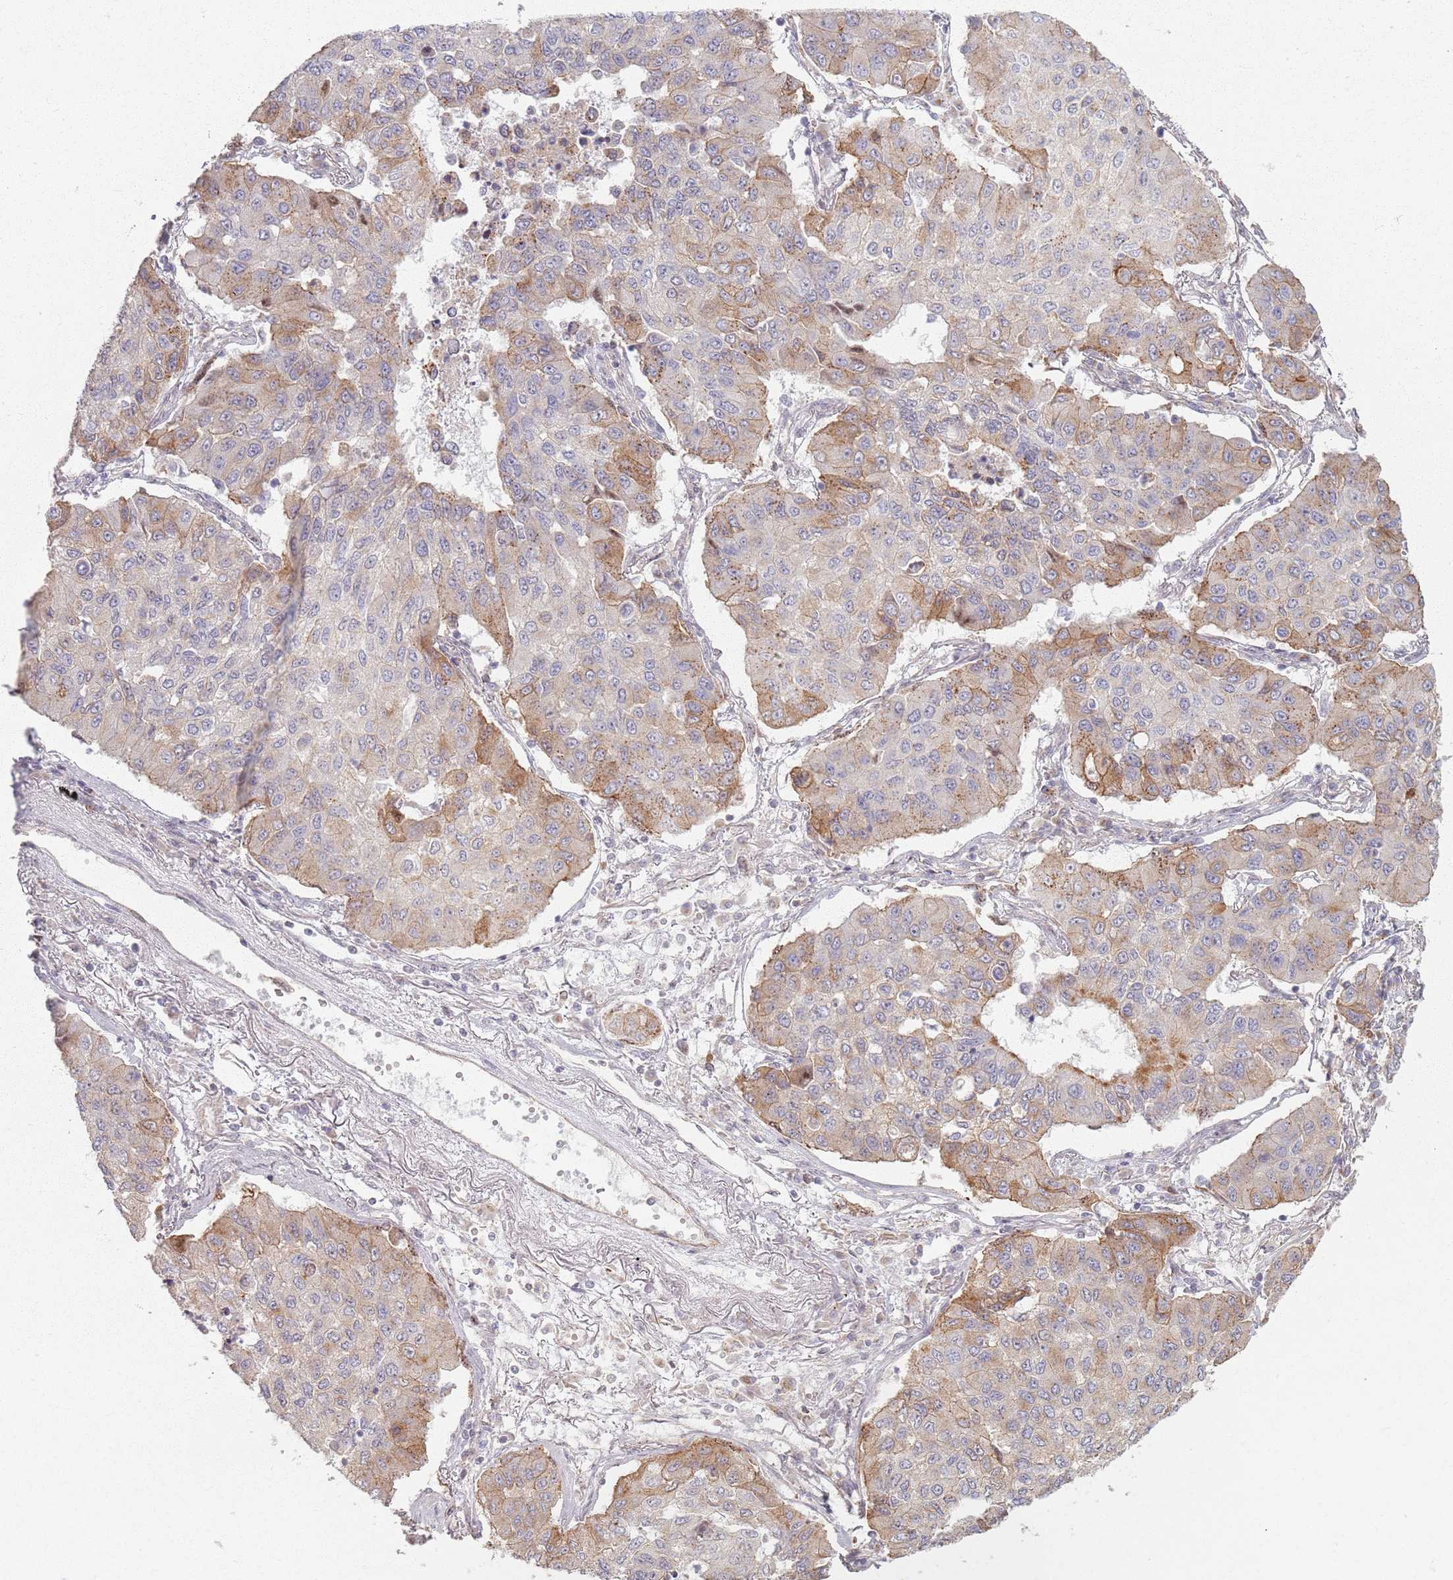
{"staining": {"intensity": "moderate", "quantity": "<25%", "location": "cytoplasmic/membranous"}, "tissue": "lung cancer", "cell_type": "Tumor cells", "image_type": "cancer", "snomed": [{"axis": "morphology", "description": "Squamous cell carcinoma, NOS"}, {"axis": "topography", "description": "Lung"}], "caption": "A brown stain labels moderate cytoplasmic/membranous expression of a protein in lung squamous cell carcinoma tumor cells.", "gene": "KCNA5", "patient": {"sex": "male", "age": 74}}